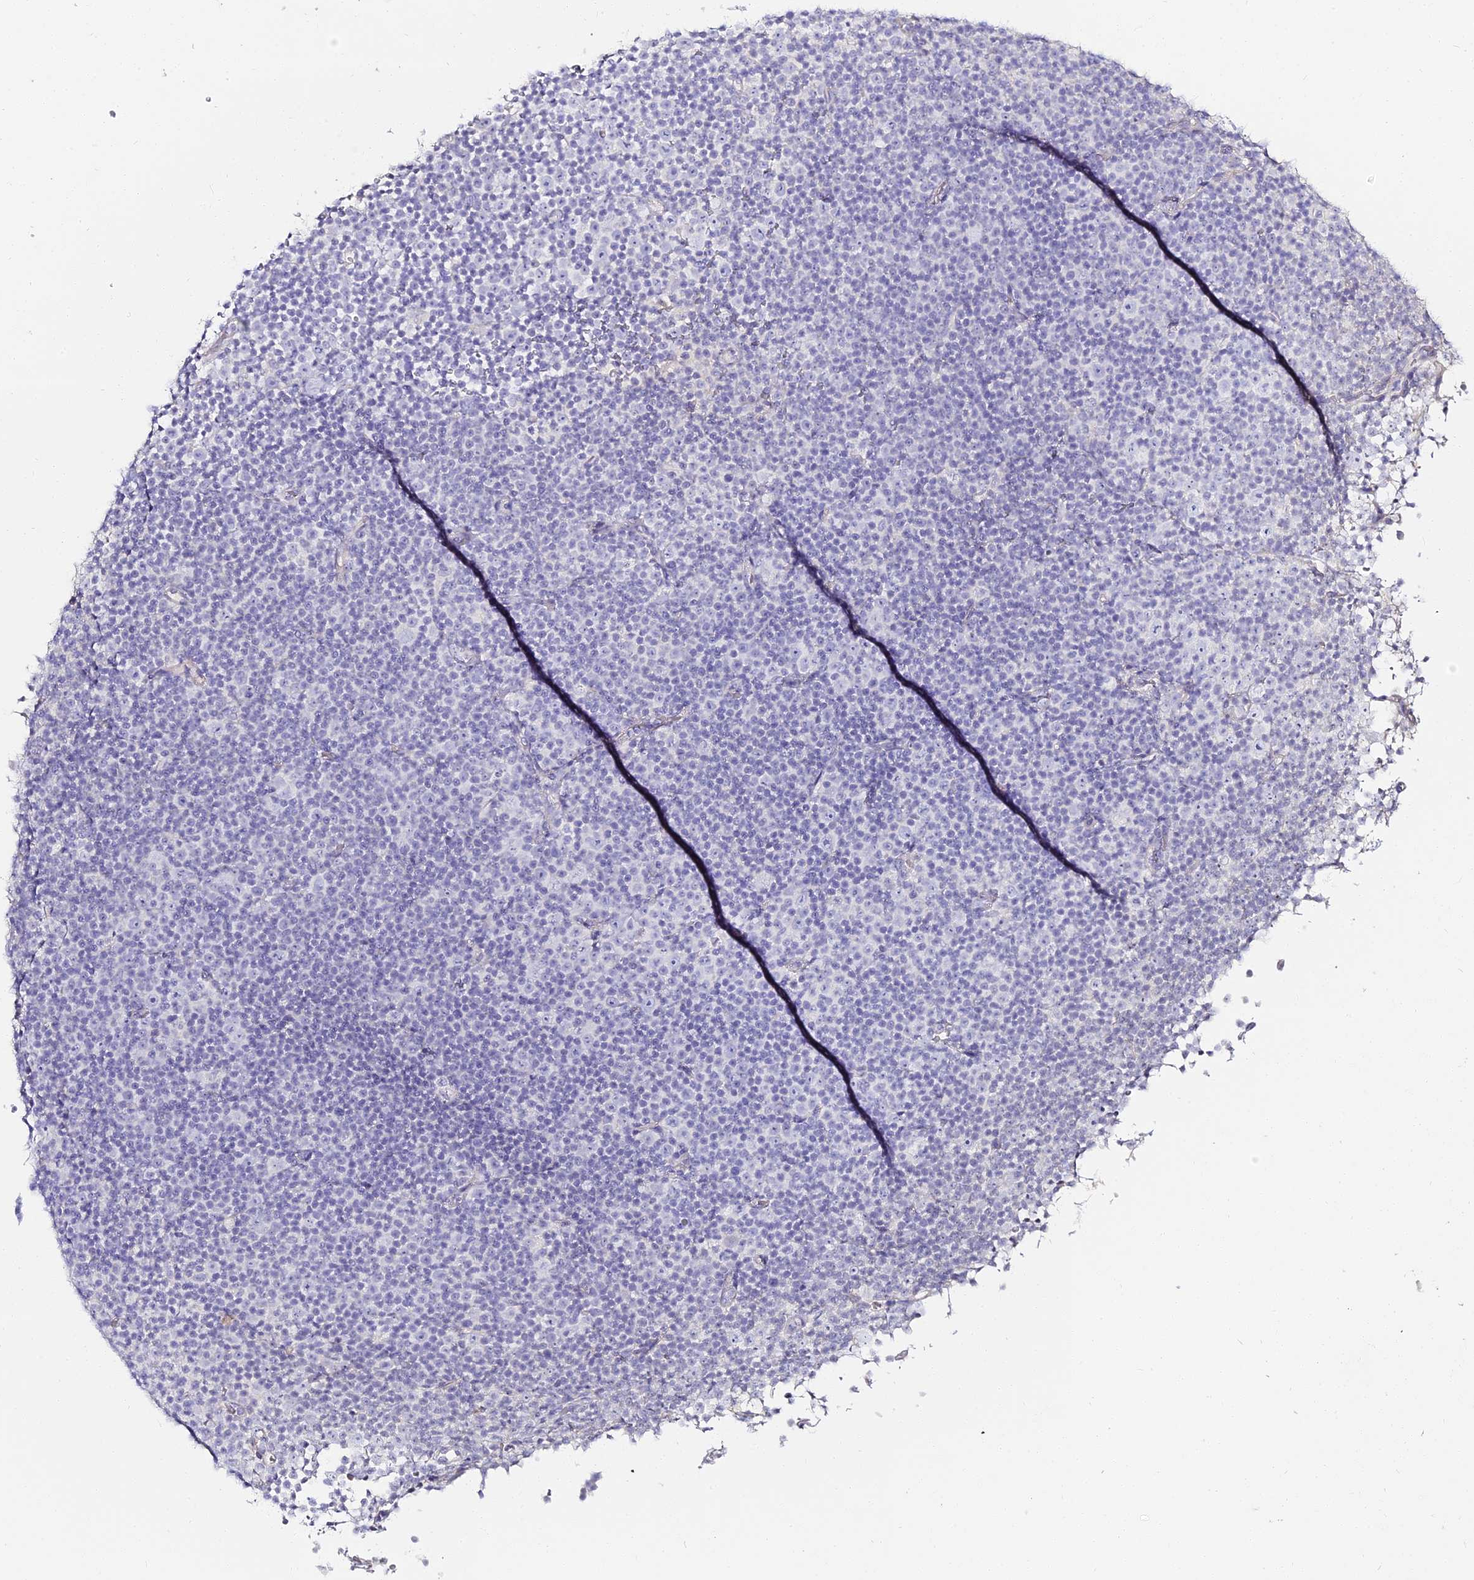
{"staining": {"intensity": "negative", "quantity": "none", "location": "none"}, "tissue": "lymphoma", "cell_type": "Tumor cells", "image_type": "cancer", "snomed": [{"axis": "morphology", "description": "Malignant lymphoma, non-Hodgkin's type, Low grade"}, {"axis": "topography", "description": "Lymph node"}], "caption": "Image shows no significant protein expression in tumor cells of lymphoma.", "gene": "ALPG", "patient": {"sex": "female", "age": 67}}